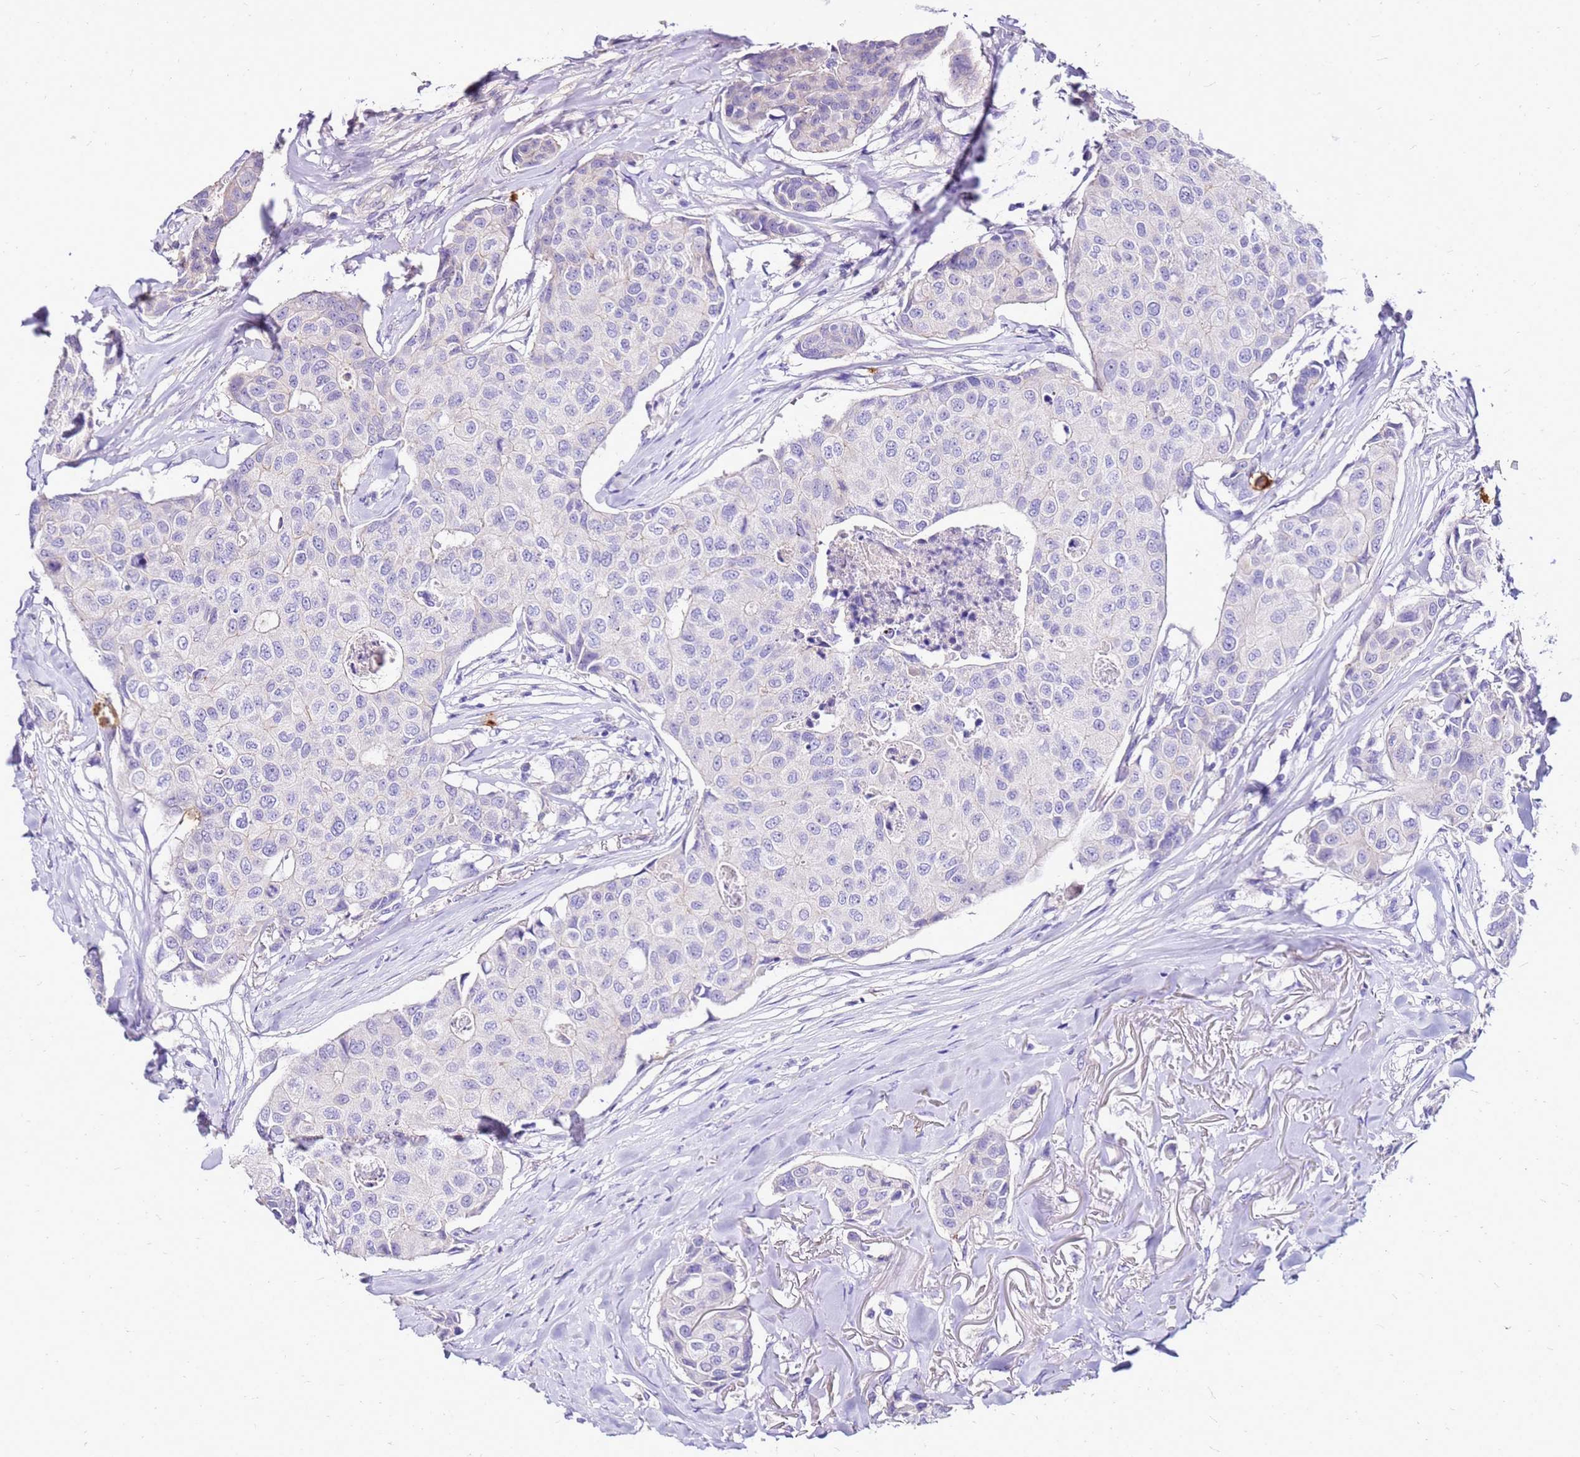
{"staining": {"intensity": "negative", "quantity": "none", "location": "none"}, "tissue": "breast cancer", "cell_type": "Tumor cells", "image_type": "cancer", "snomed": [{"axis": "morphology", "description": "Duct carcinoma"}, {"axis": "topography", "description": "Breast"}], "caption": "A histopathology image of breast cancer stained for a protein displays no brown staining in tumor cells.", "gene": "DCDC2B", "patient": {"sex": "female", "age": 80}}